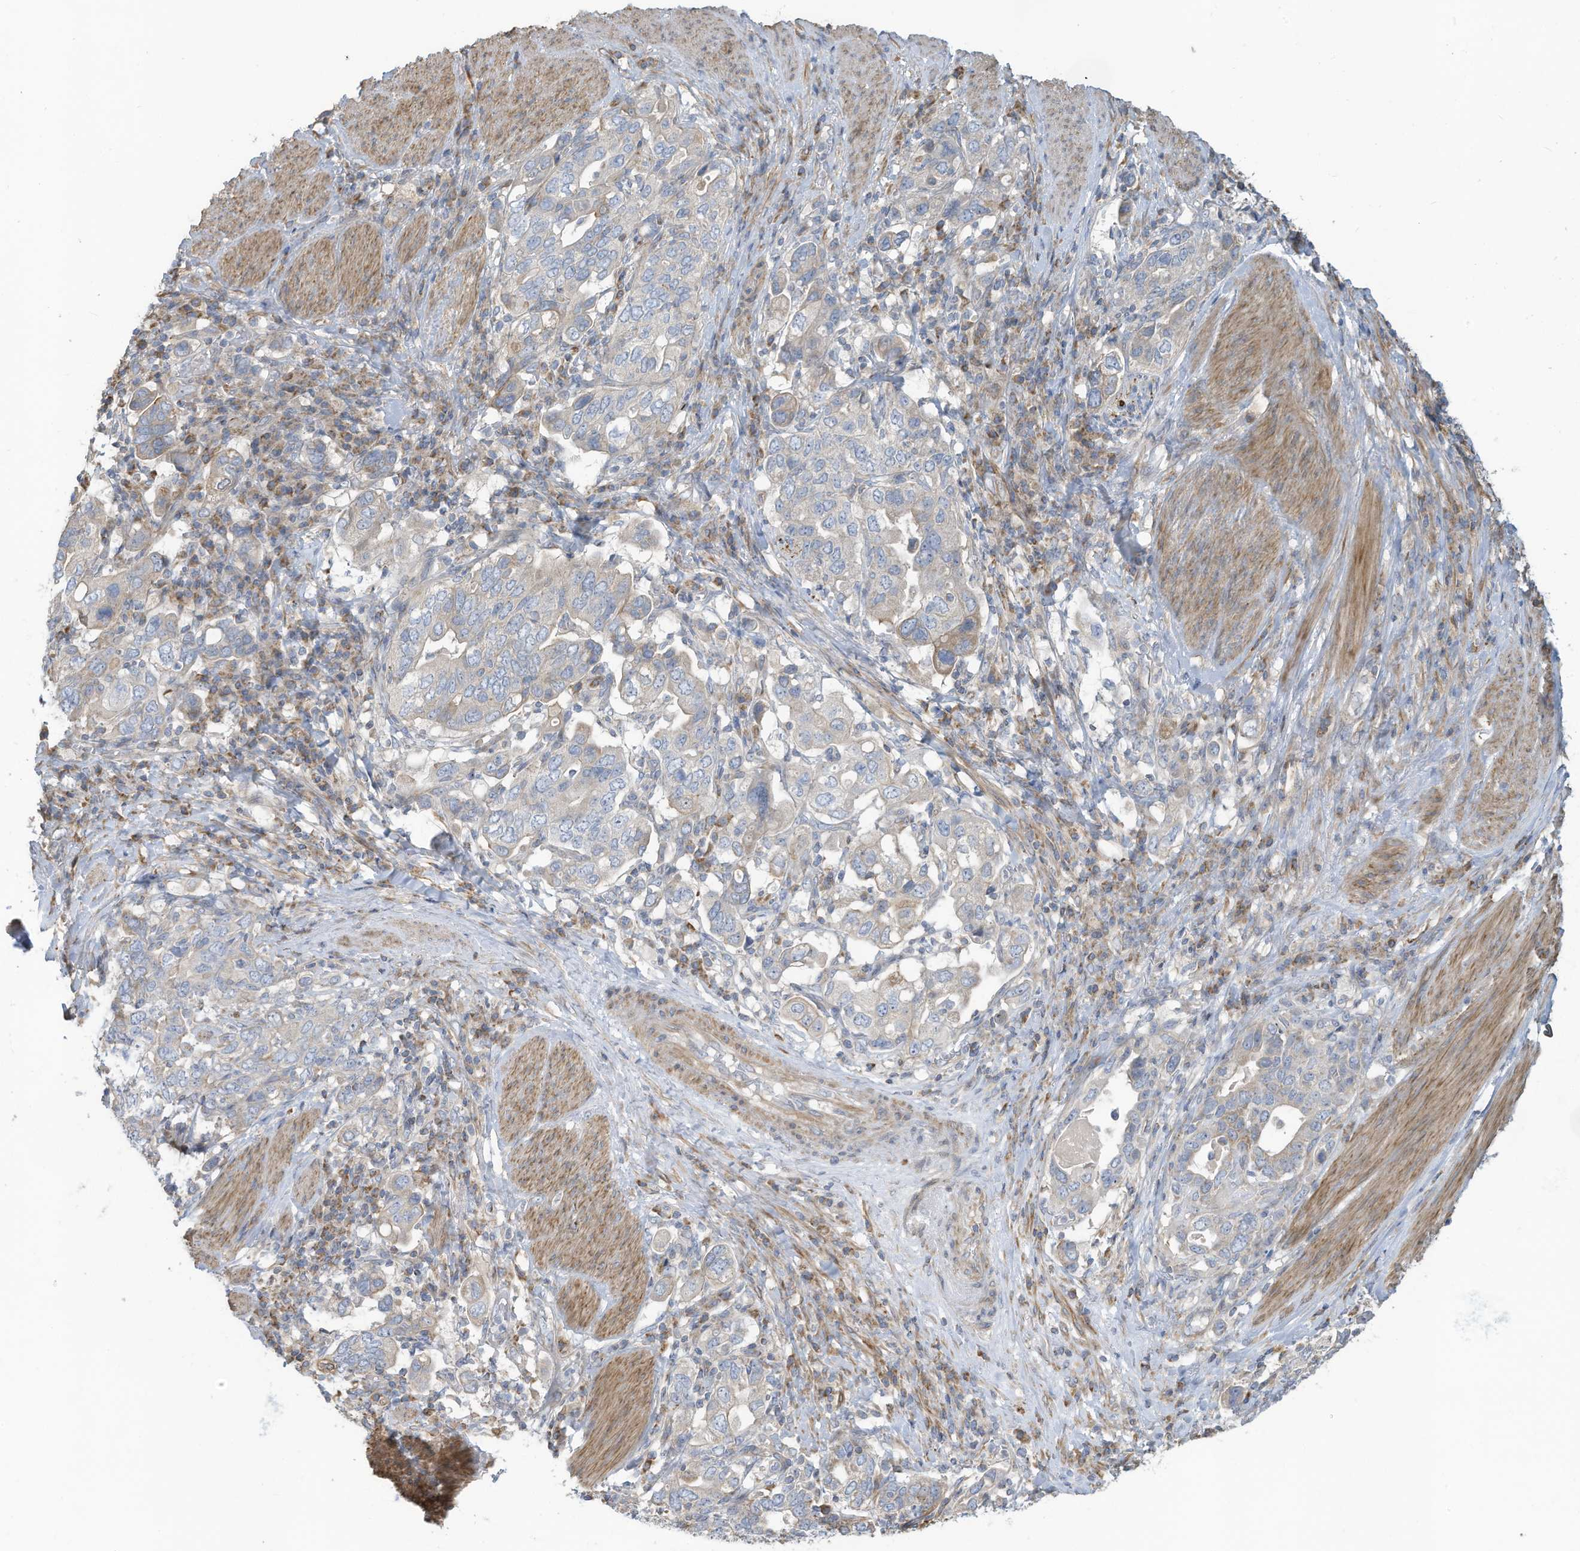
{"staining": {"intensity": "negative", "quantity": "none", "location": "none"}, "tissue": "stomach cancer", "cell_type": "Tumor cells", "image_type": "cancer", "snomed": [{"axis": "morphology", "description": "Adenocarcinoma, NOS"}, {"axis": "topography", "description": "Stomach, upper"}], "caption": "Histopathology image shows no significant protein expression in tumor cells of stomach cancer. (Stains: DAB (3,3'-diaminobenzidine) immunohistochemistry with hematoxylin counter stain, Microscopy: brightfield microscopy at high magnification).", "gene": "GTPBP2", "patient": {"sex": "male", "age": 62}}